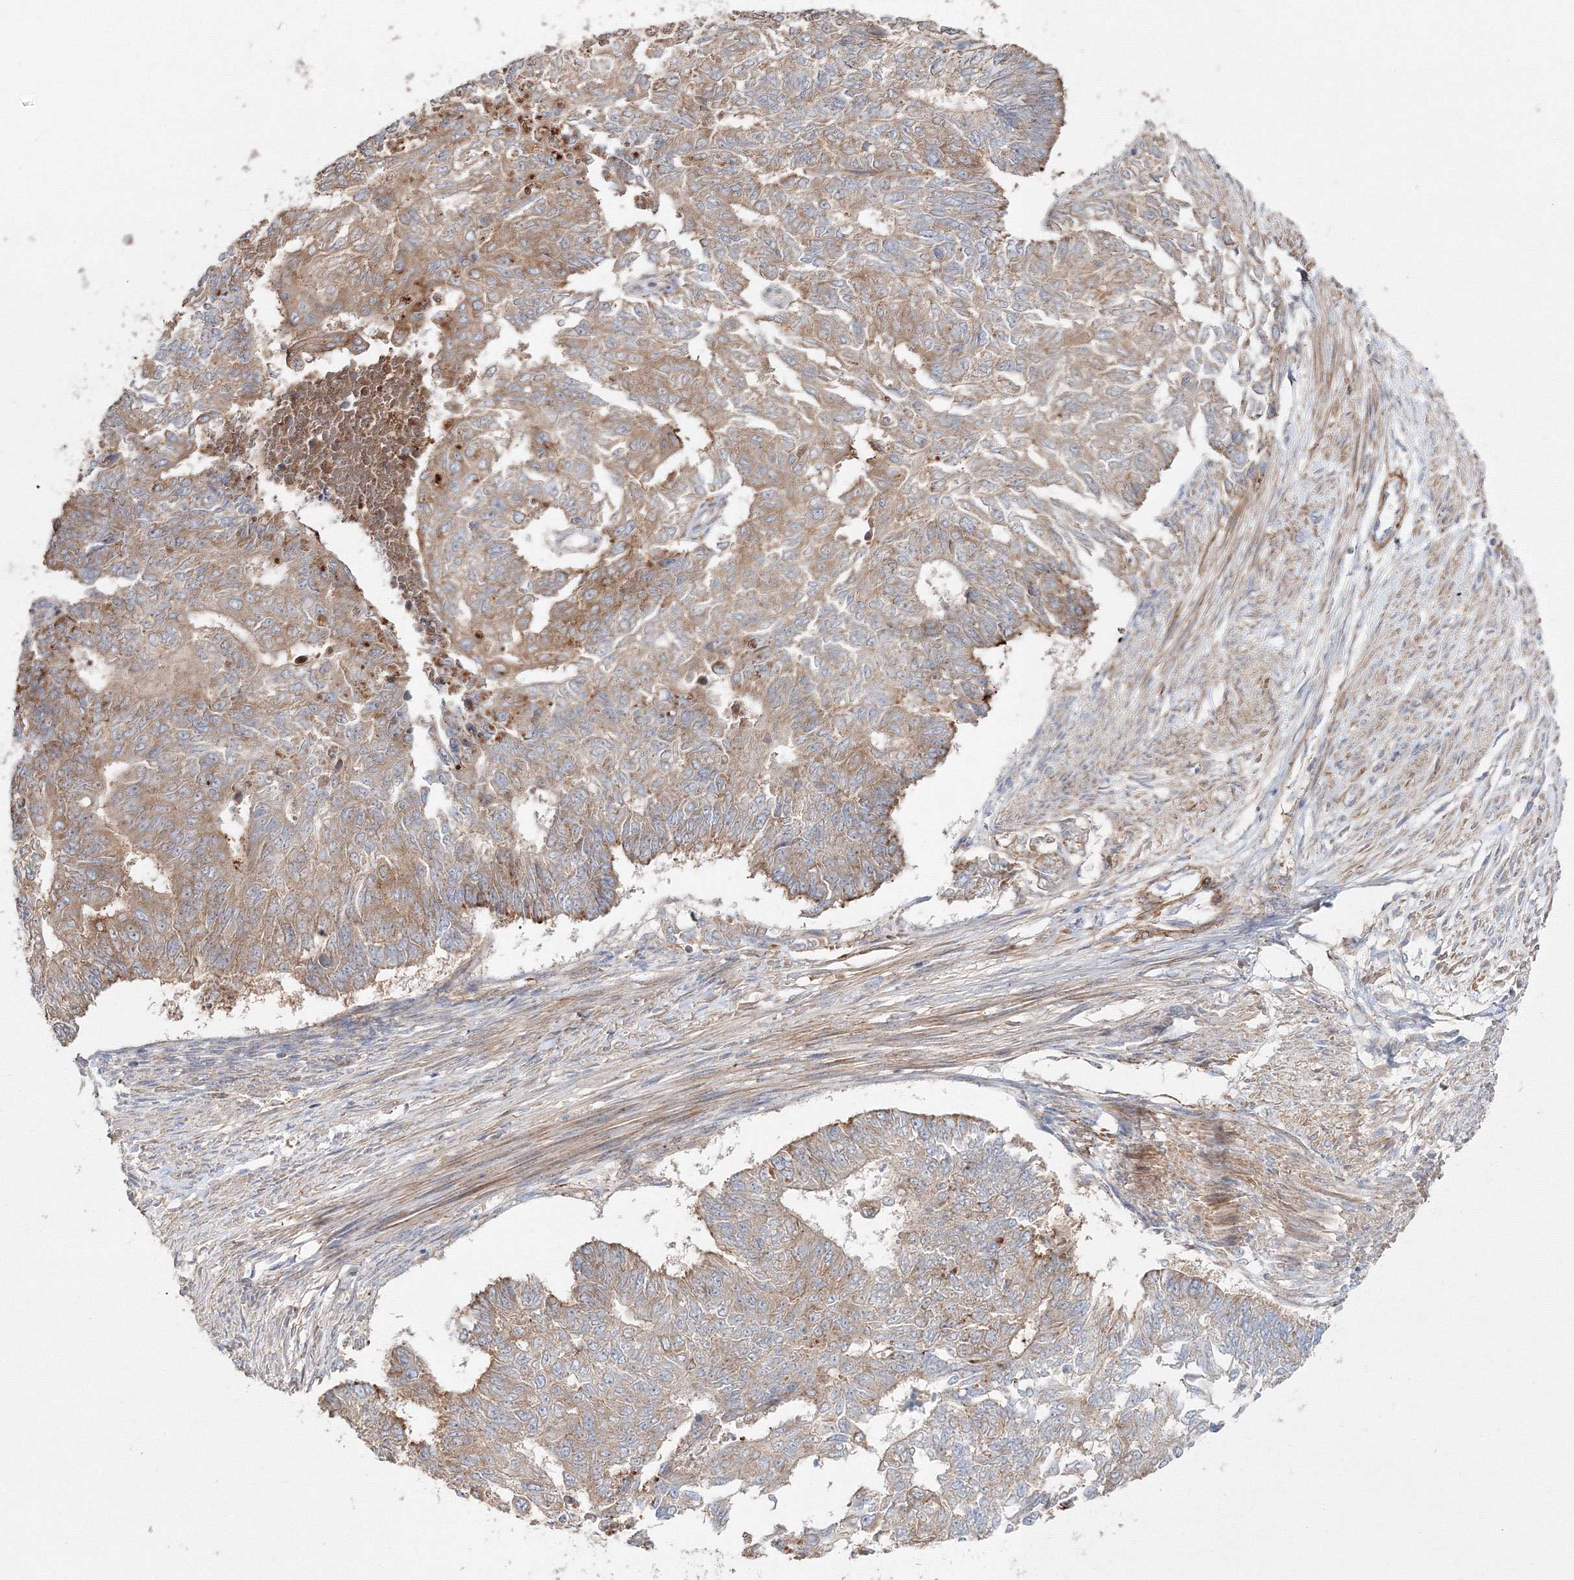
{"staining": {"intensity": "moderate", "quantity": "25%-75%", "location": "cytoplasmic/membranous"}, "tissue": "endometrial cancer", "cell_type": "Tumor cells", "image_type": "cancer", "snomed": [{"axis": "morphology", "description": "Adenocarcinoma, NOS"}, {"axis": "topography", "description": "Endometrium"}], "caption": "Adenocarcinoma (endometrial) stained with a brown dye demonstrates moderate cytoplasmic/membranous positive expression in about 25%-75% of tumor cells.", "gene": "DDO", "patient": {"sex": "female", "age": 32}}